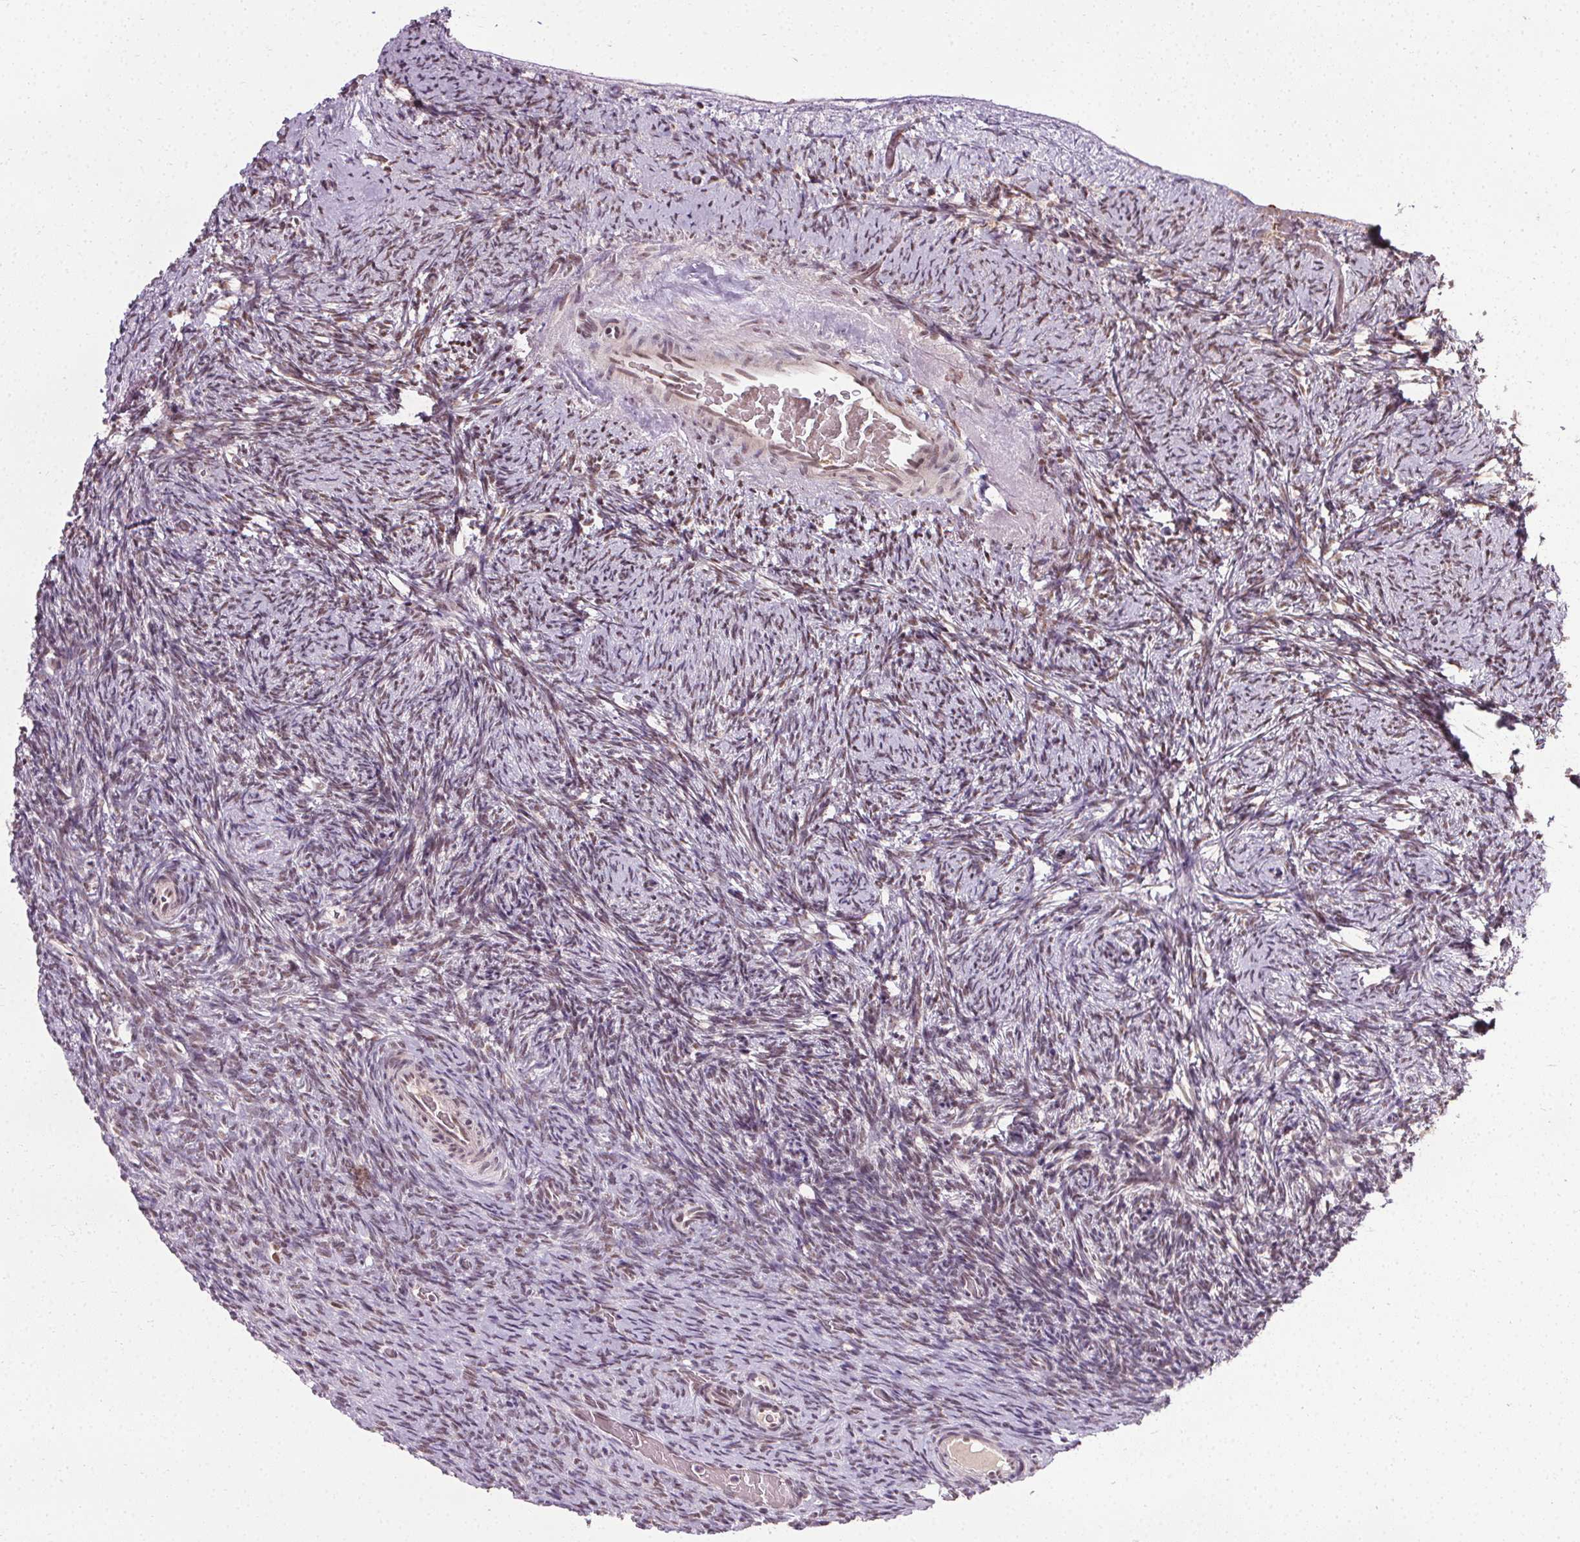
{"staining": {"intensity": "moderate", "quantity": "25%-75%", "location": "nuclear"}, "tissue": "ovary", "cell_type": "Ovarian stroma cells", "image_type": "normal", "snomed": [{"axis": "morphology", "description": "Normal tissue, NOS"}, {"axis": "topography", "description": "Ovary"}], "caption": "A photomicrograph of human ovary stained for a protein exhibits moderate nuclear brown staining in ovarian stroma cells. Nuclei are stained in blue.", "gene": "MED6", "patient": {"sex": "female", "age": 34}}